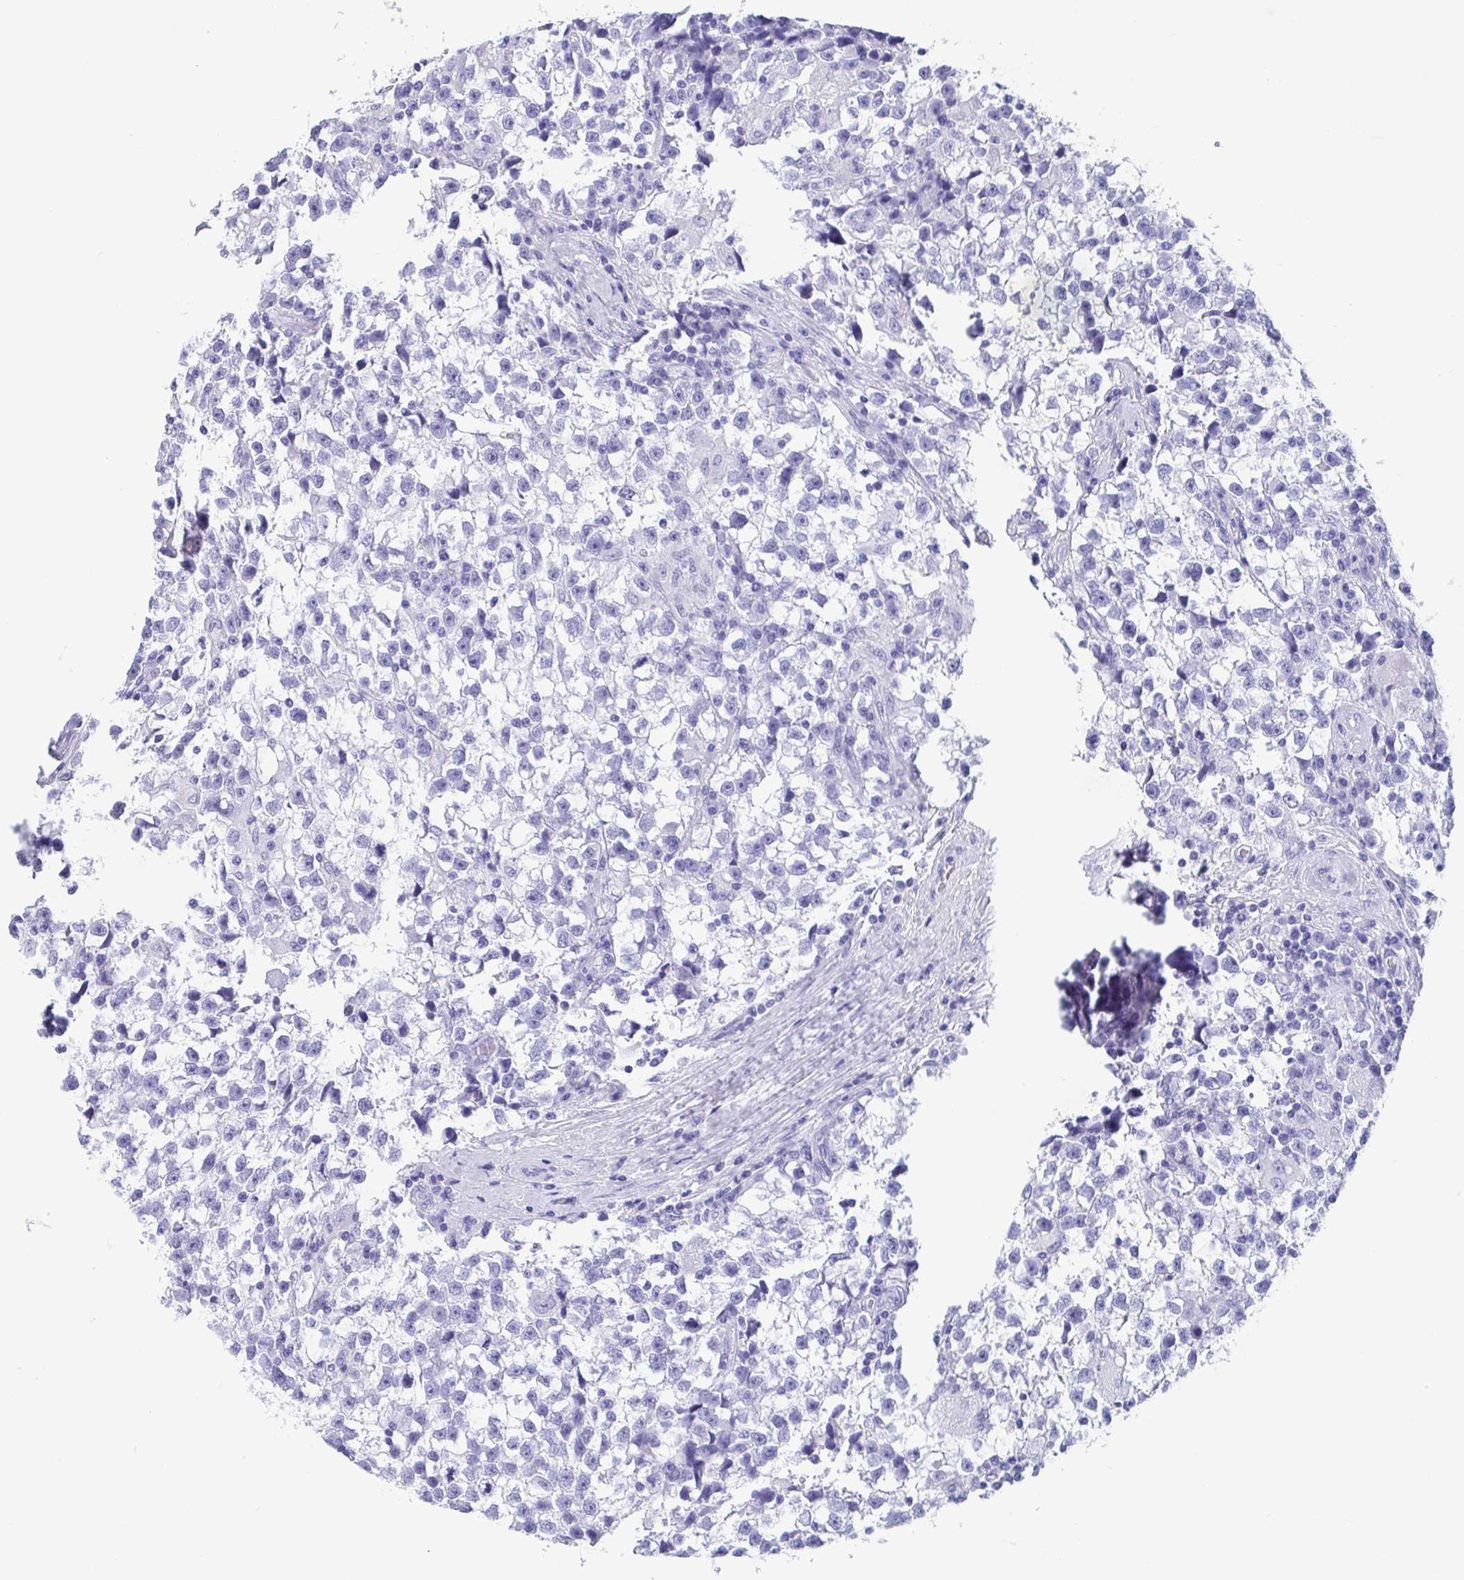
{"staining": {"intensity": "negative", "quantity": "none", "location": "none"}, "tissue": "testis cancer", "cell_type": "Tumor cells", "image_type": "cancer", "snomed": [{"axis": "morphology", "description": "Seminoma, NOS"}, {"axis": "topography", "description": "Testis"}], "caption": "Immunohistochemical staining of testis cancer displays no significant staining in tumor cells.", "gene": "IDH1", "patient": {"sex": "male", "age": 31}}